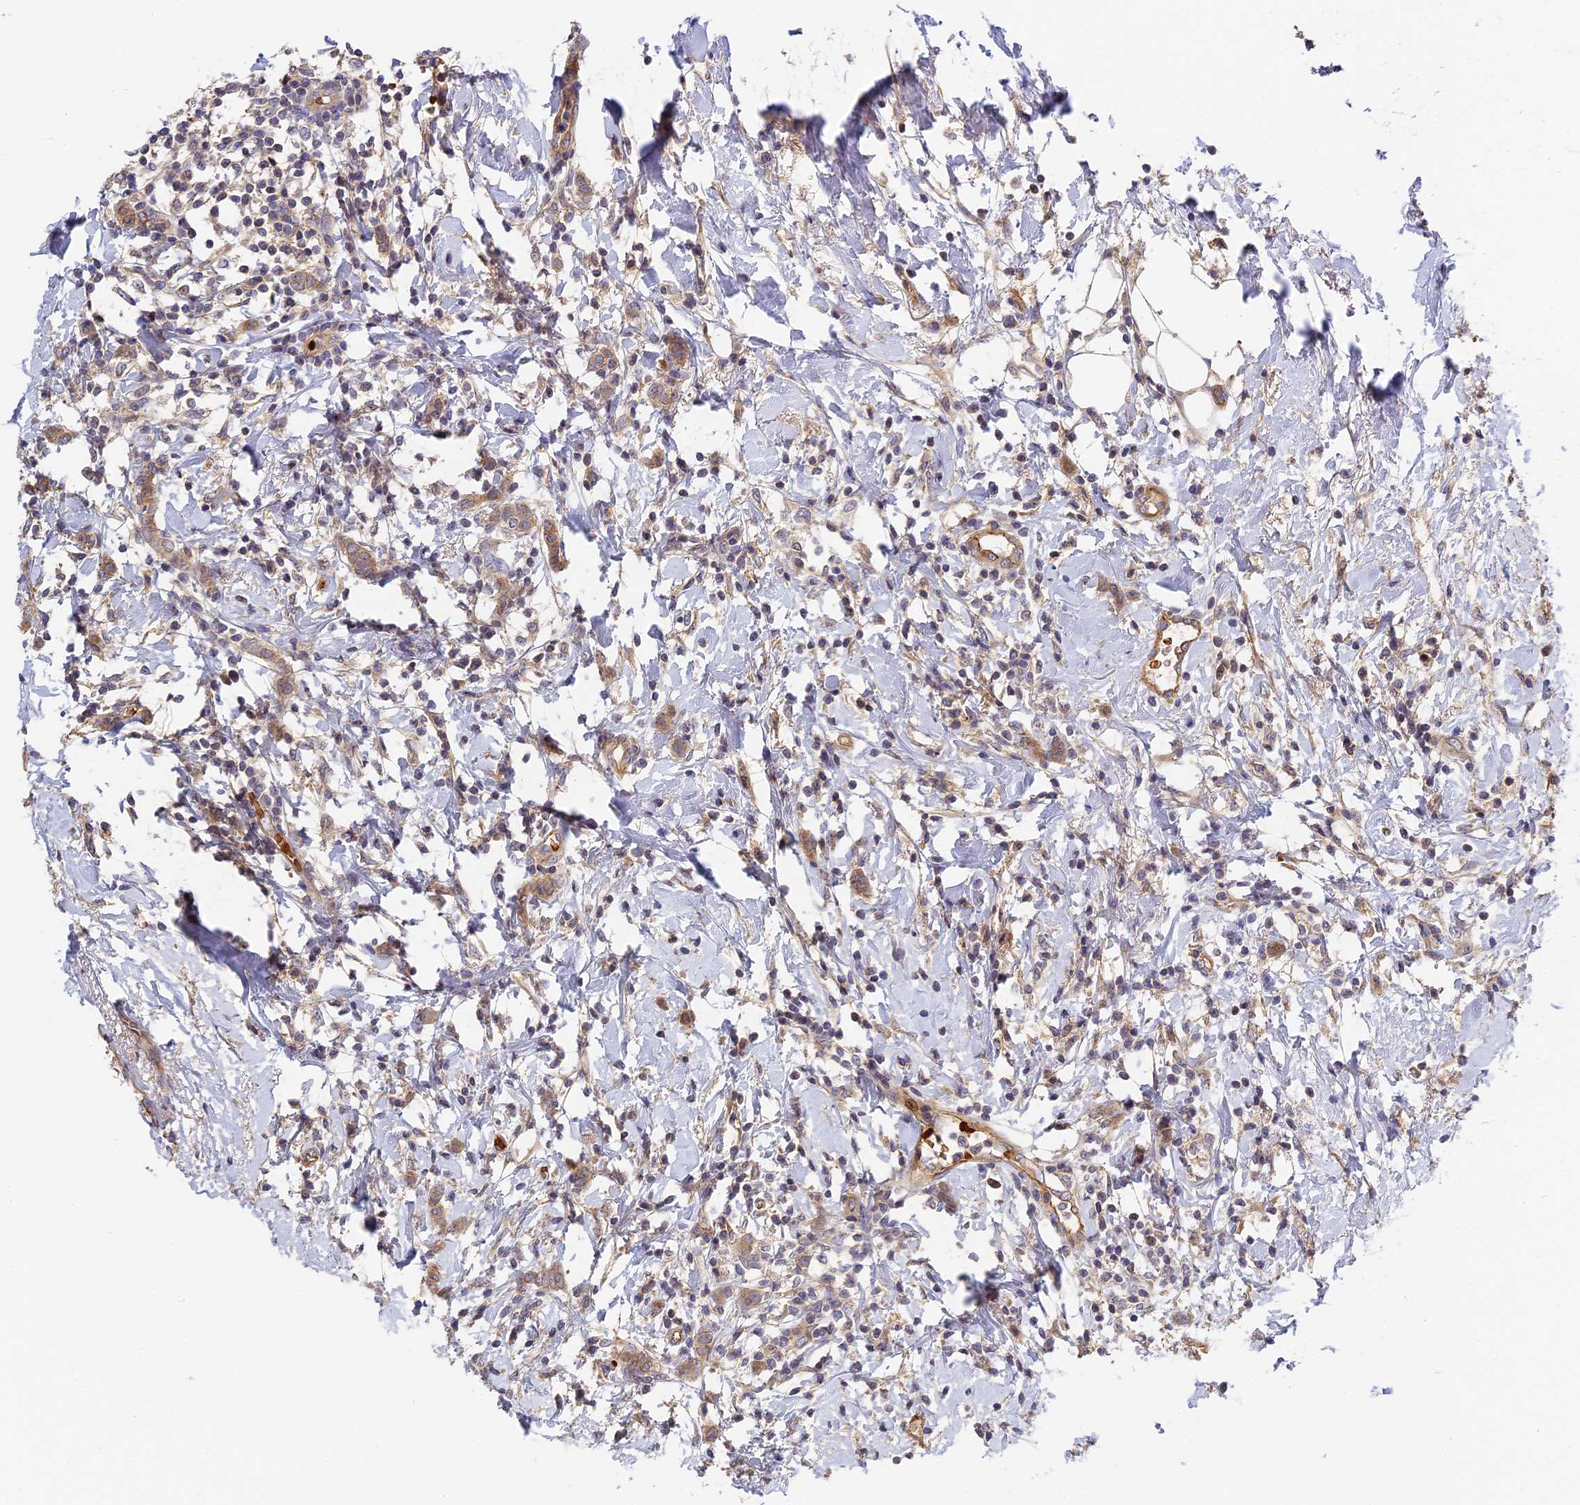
{"staining": {"intensity": "moderate", "quantity": ">75%", "location": "cytoplasmic/membranous"}, "tissue": "breast cancer", "cell_type": "Tumor cells", "image_type": "cancer", "snomed": [{"axis": "morphology", "description": "Duct carcinoma"}, {"axis": "topography", "description": "Breast"}], "caption": "This is an image of IHC staining of invasive ductal carcinoma (breast), which shows moderate expression in the cytoplasmic/membranous of tumor cells.", "gene": "MISP3", "patient": {"sex": "female", "age": 72}}